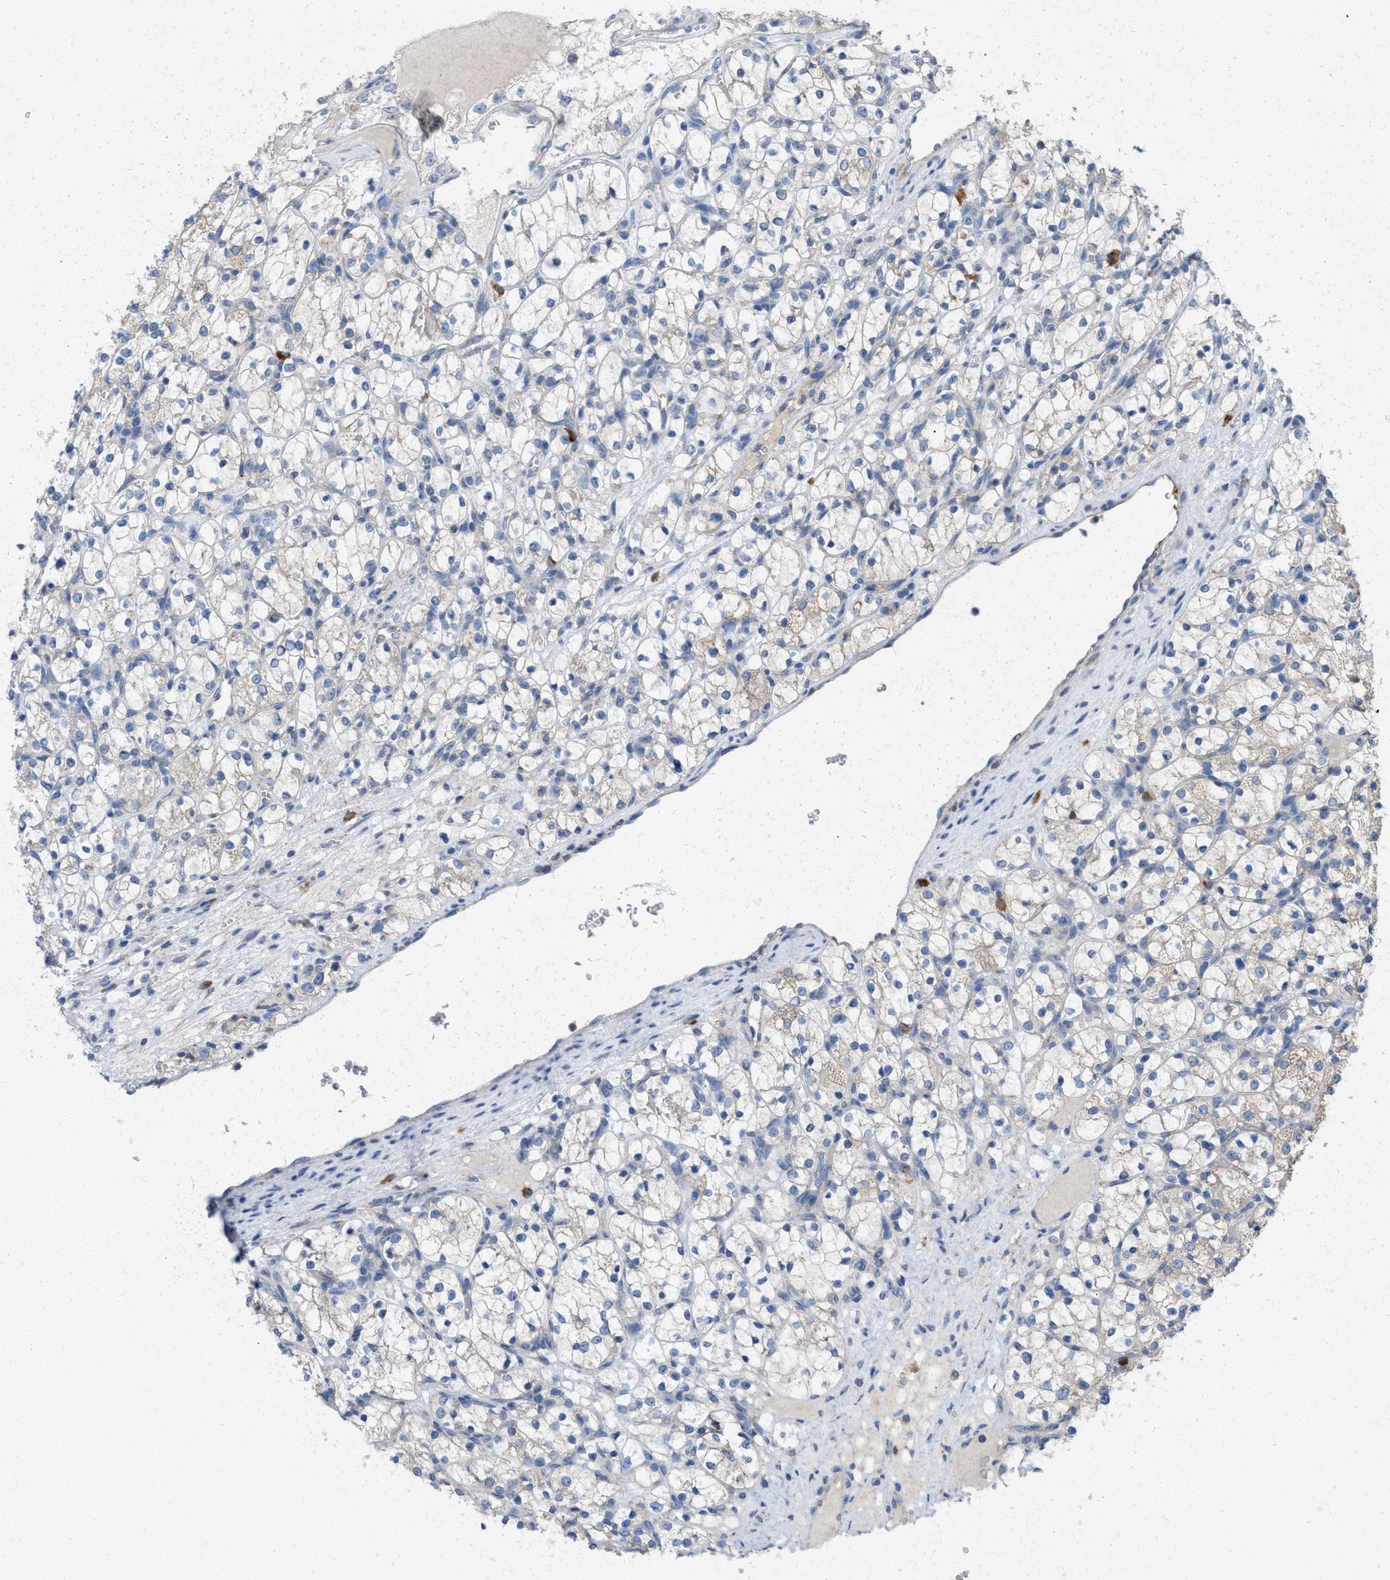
{"staining": {"intensity": "weak", "quantity": "<25%", "location": "cytoplasmic/membranous"}, "tissue": "renal cancer", "cell_type": "Tumor cells", "image_type": "cancer", "snomed": [{"axis": "morphology", "description": "Adenocarcinoma, NOS"}, {"axis": "topography", "description": "Kidney"}], "caption": "Immunohistochemical staining of renal cancer (adenocarcinoma) displays no significant positivity in tumor cells. Brightfield microscopy of immunohistochemistry (IHC) stained with DAB (3,3'-diaminobenzidine) (brown) and hematoxylin (blue), captured at high magnification.", "gene": "DYNC2I1", "patient": {"sex": "female", "age": 69}}